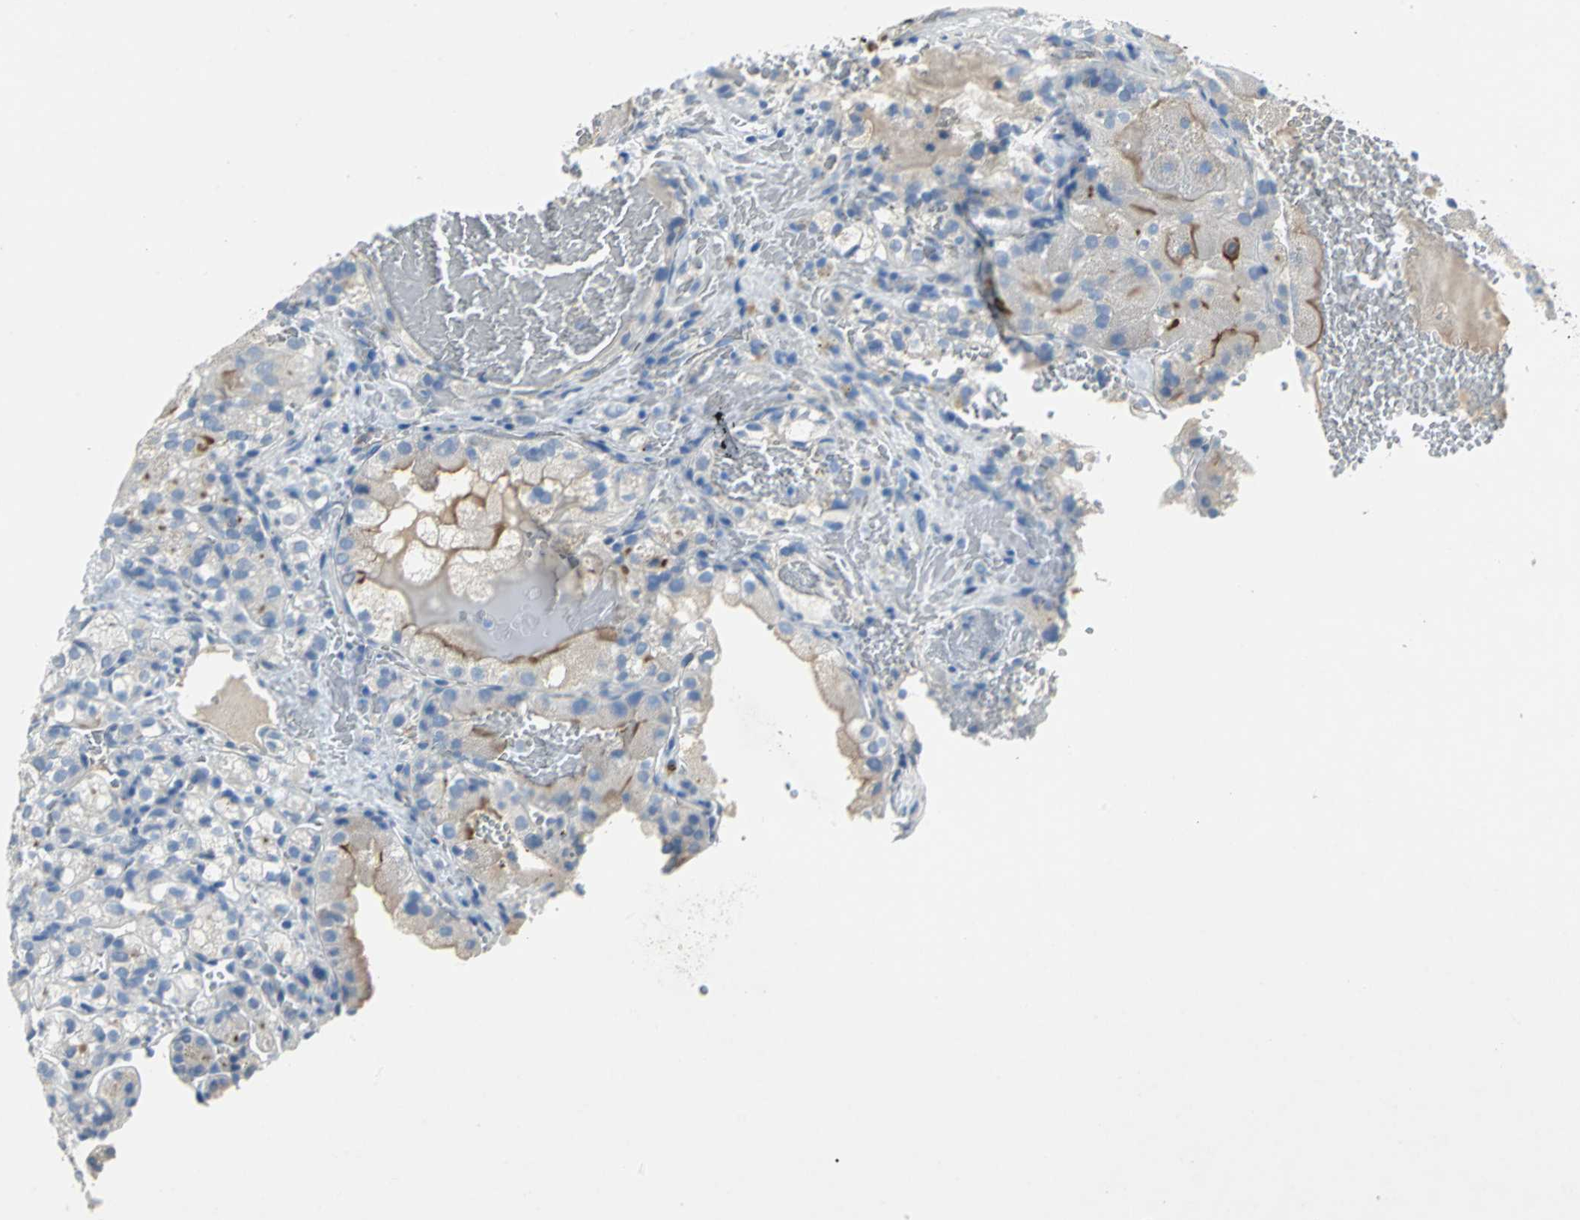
{"staining": {"intensity": "negative", "quantity": "none", "location": "none"}, "tissue": "renal cancer", "cell_type": "Tumor cells", "image_type": "cancer", "snomed": [{"axis": "morphology", "description": "Normal tissue, NOS"}, {"axis": "morphology", "description": "Adenocarcinoma, NOS"}, {"axis": "topography", "description": "Kidney"}], "caption": "Immunohistochemistry (IHC) histopathology image of renal adenocarcinoma stained for a protein (brown), which shows no expression in tumor cells.", "gene": "PTGDS", "patient": {"sex": "male", "age": 61}}